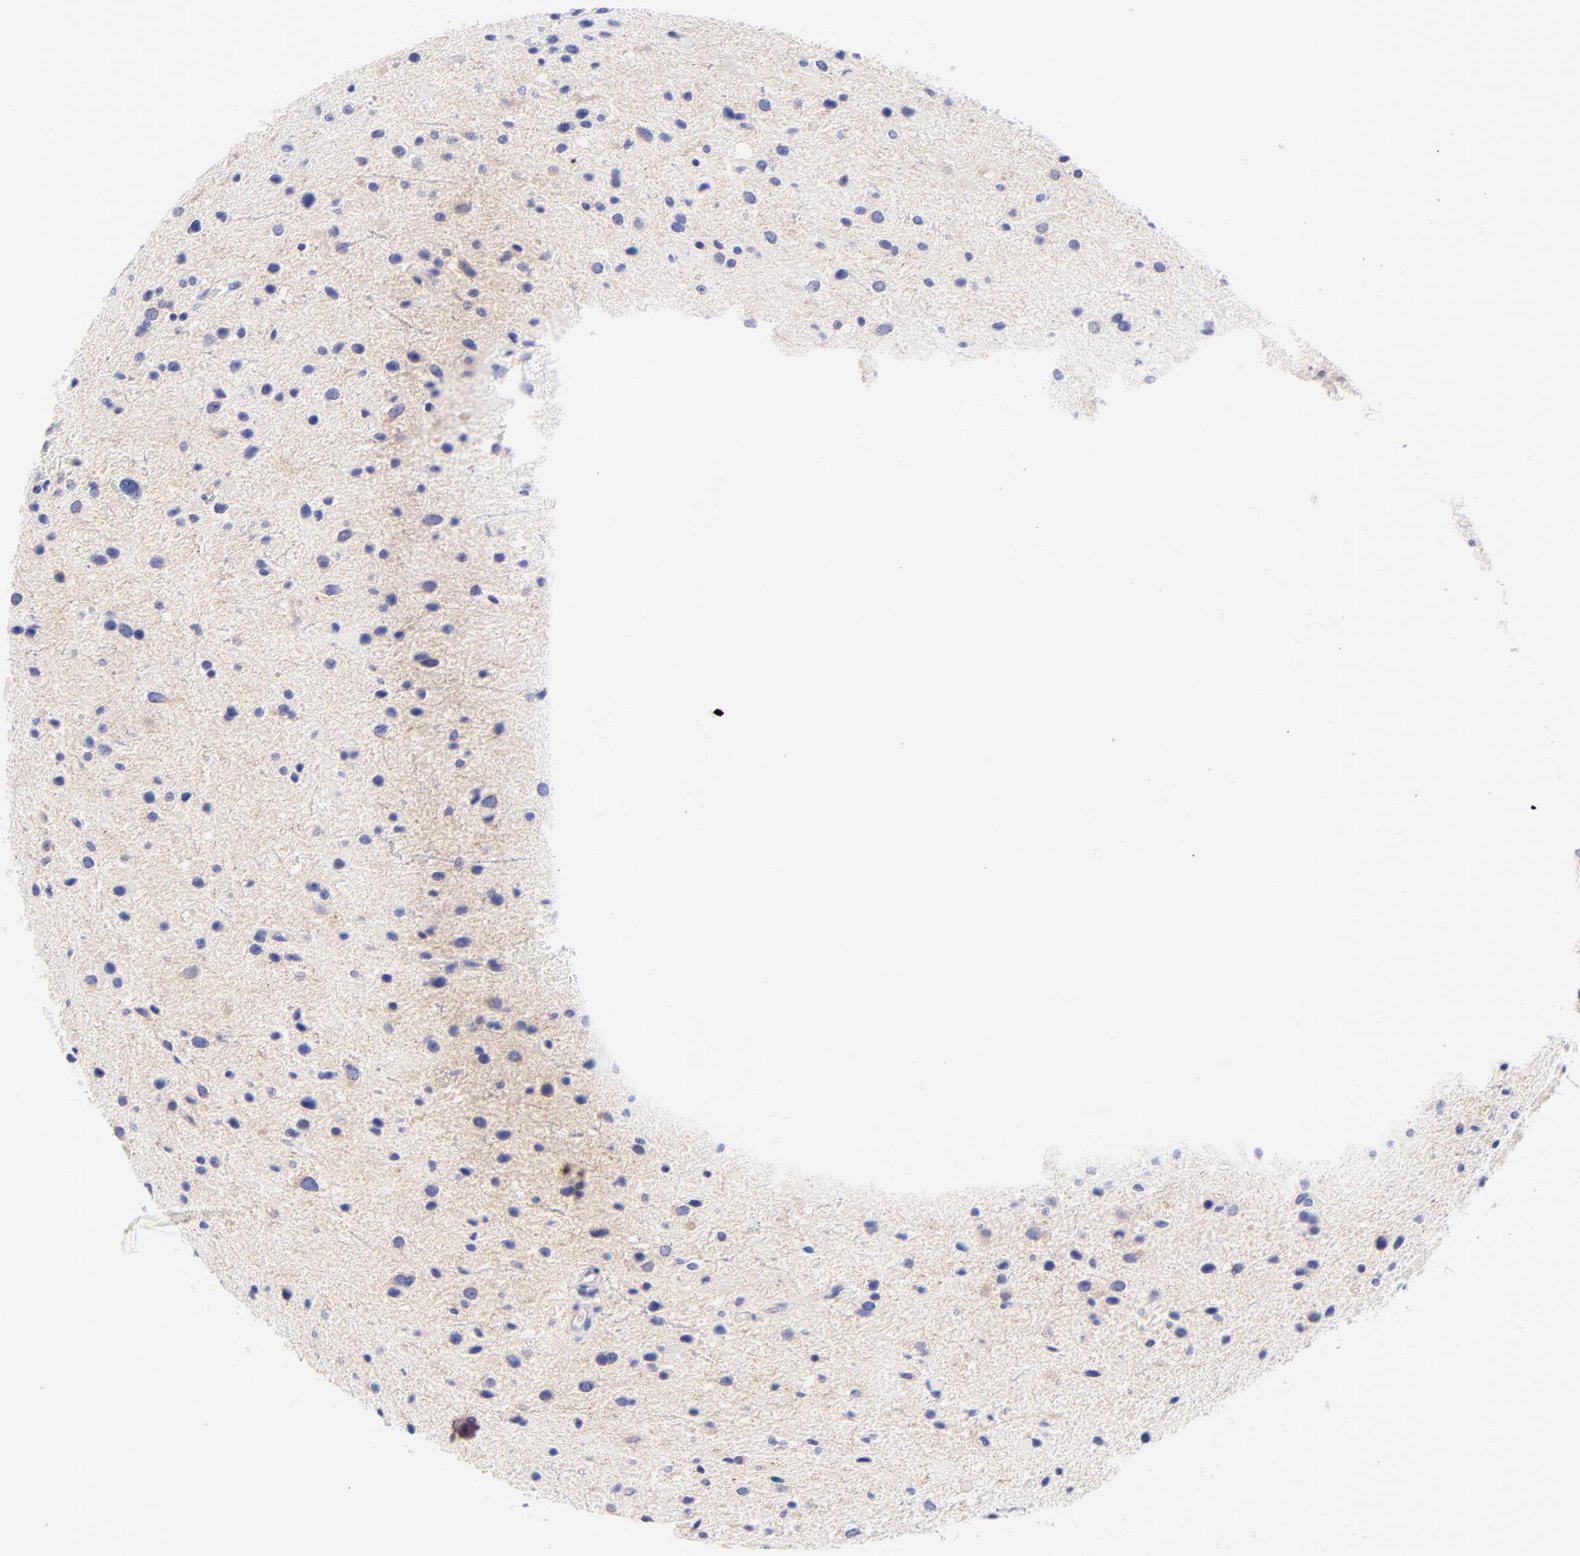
{"staining": {"intensity": "weak", "quantity": "<25%", "location": "cytoplasmic/membranous"}, "tissue": "glioma", "cell_type": "Tumor cells", "image_type": "cancer", "snomed": [{"axis": "morphology", "description": "Glioma, malignant, Low grade"}, {"axis": "topography", "description": "Brain"}], "caption": "This is a photomicrograph of immunohistochemistry (IHC) staining of malignant glioma (low-grade), which shows no positivity in tumor cells.", "gene": "GPHN", "patient": {"sex": "female", "age": 32}}